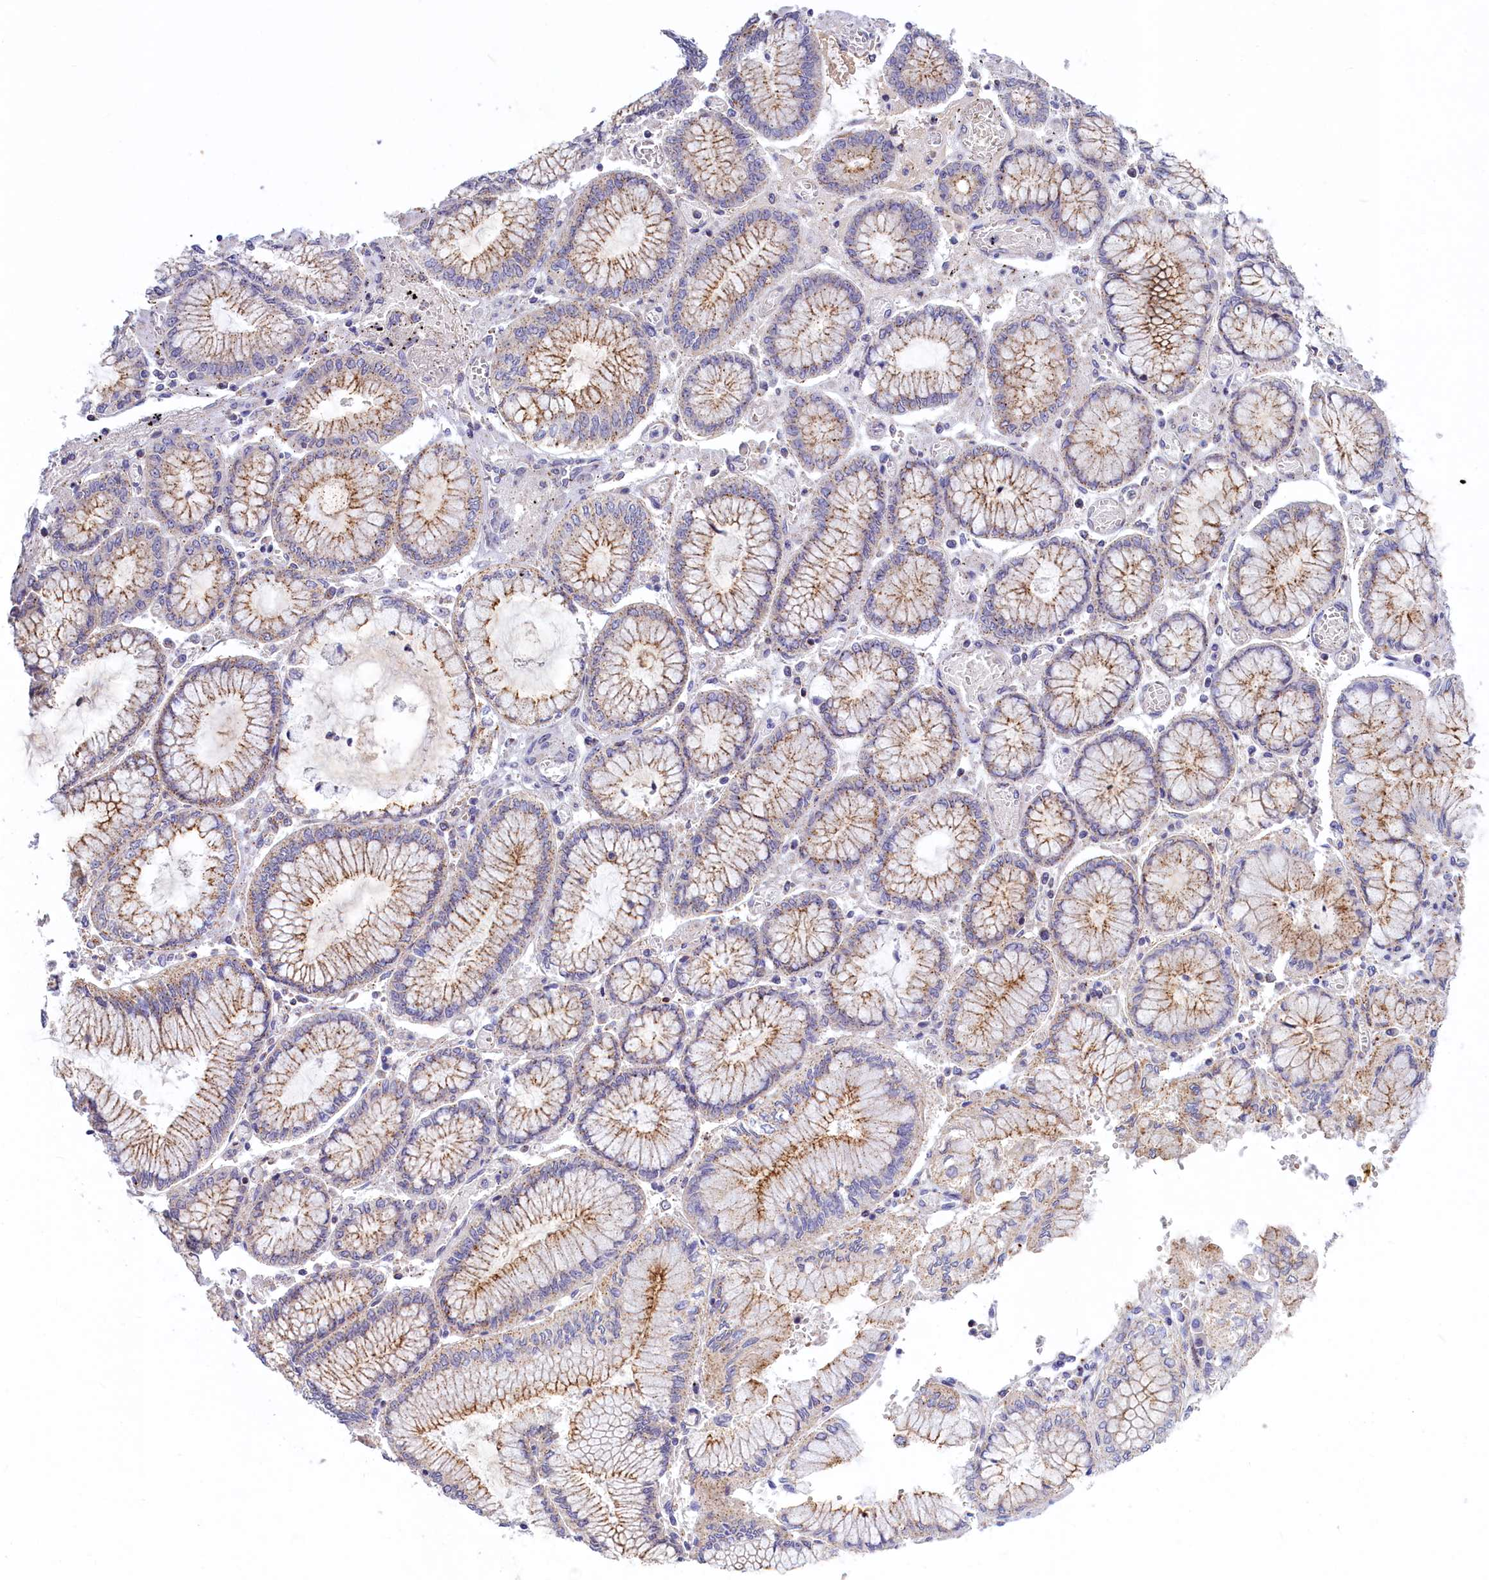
{"staining": {"intensity": "moderate", "quantity": "25%-75%", "location": "cytoplasmic/membranous"}, "tissue": "stomach cancer", "cell_type": "Tumor cells", "image_type": "cancer", "snomed": [{"axis": "morphology", "description": "Adenocarcinoma, NOS"}, {"axis": "topography", "description": "Stomach"}], "caption": "Human stomach cancer stained with a brown dye exhibits moderate cytoplasmic/membranous positive staining in approximately 25%-75% of tumor cells.", "gene": "HYKK", "patient": {"sex": "male", "age": 76}}